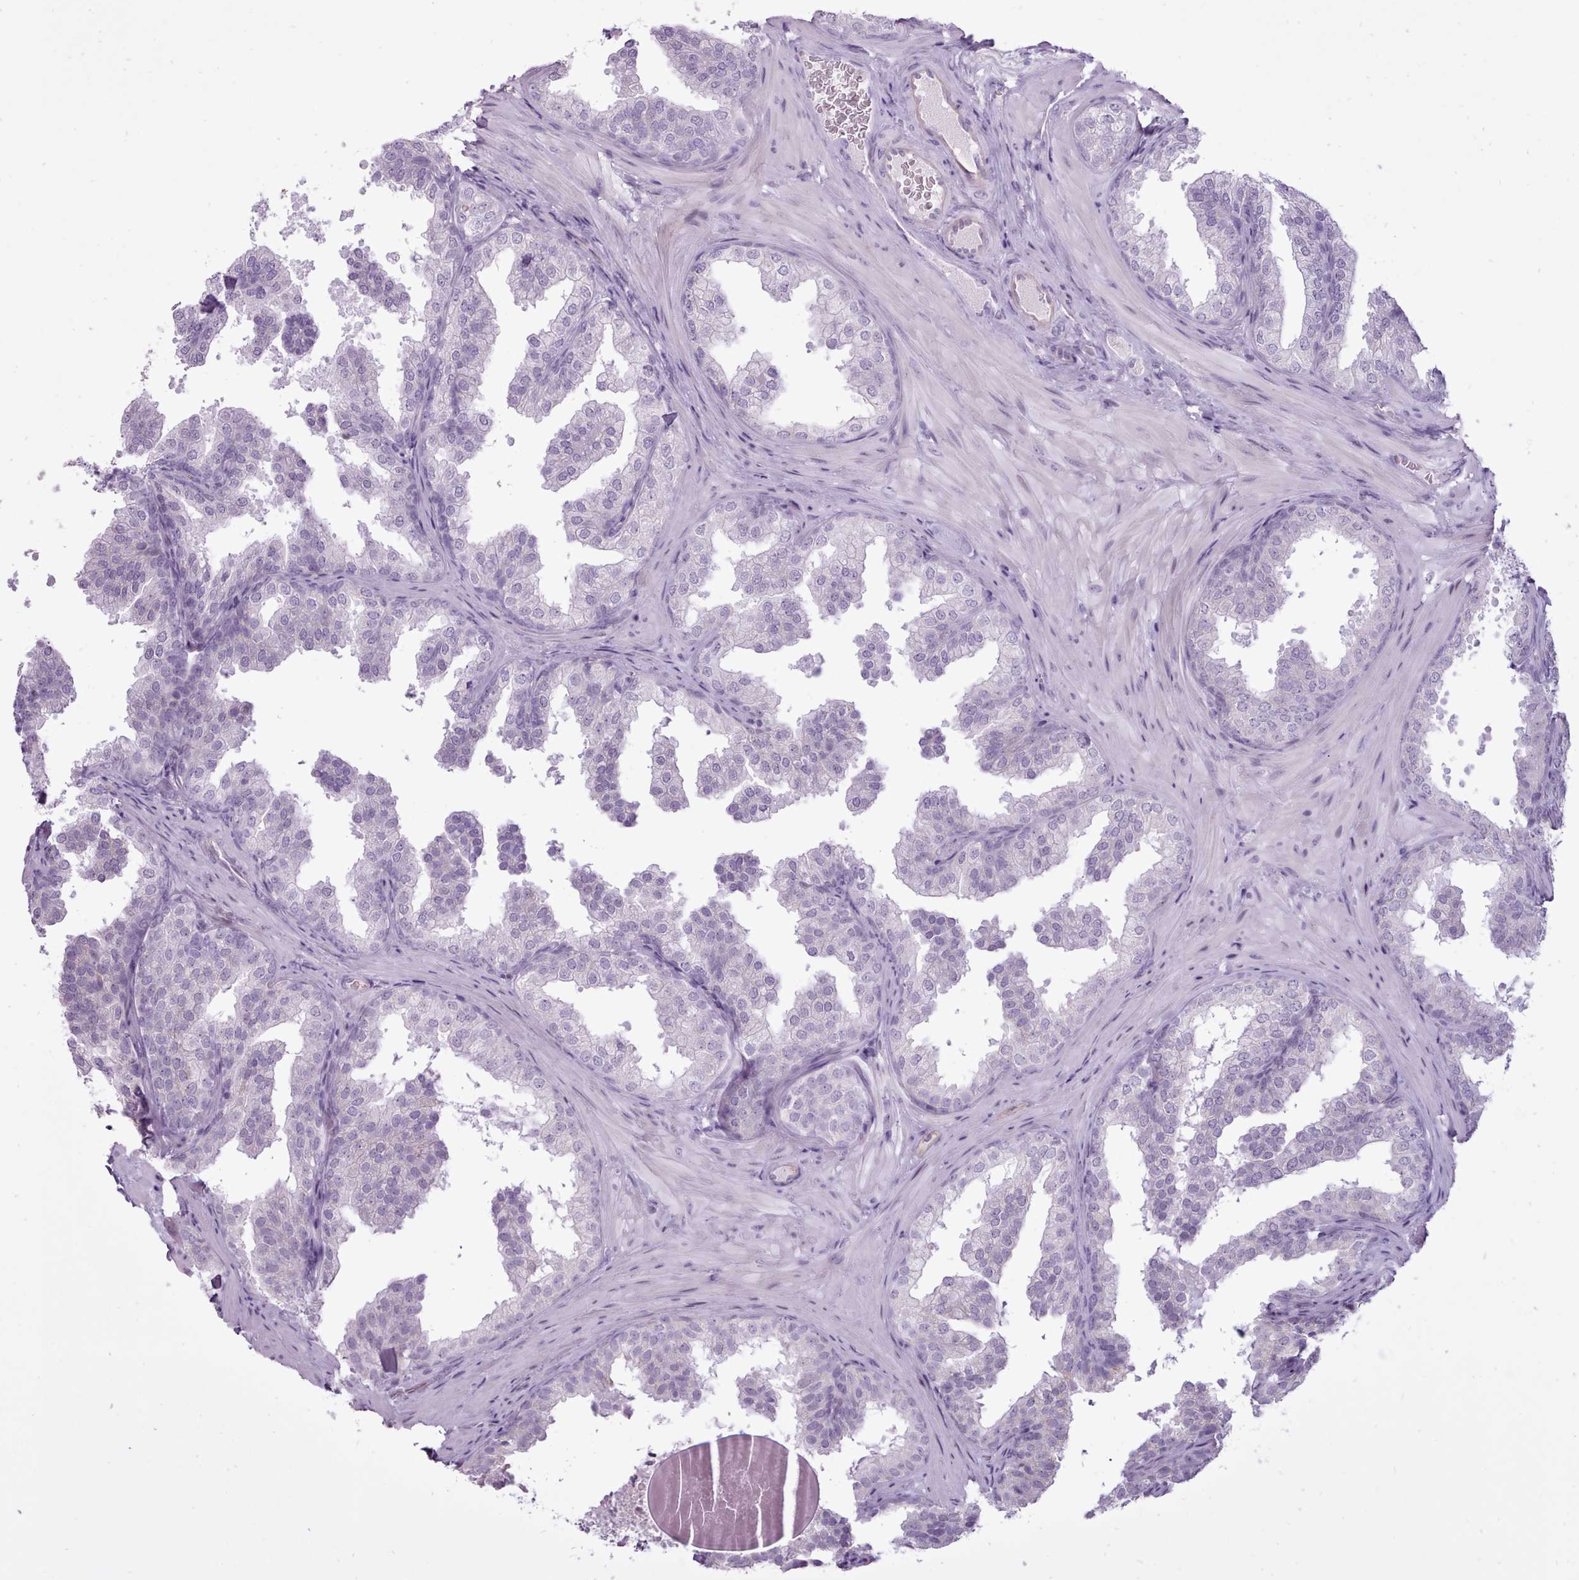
{"staining": {"intensity": "negative", "quantity": "none", "location": "none"}, "tissue": "prostate", "cell_type": "Glandular cells", "image_type": "normal", "snomed": [{"axis": "morphology", "description": "Normal tissue, NOS"}, {"axis": "topography", "description": "Prostate"}], "caption": "Glandular cells show no significant protein positivity in normal prostate. The staining is performed using DAB brown chromogen with nuclei counter-stained in using hematoxylin.", "gene": "BDKRB2", "patient": {"sex": "male", "age": 37}}